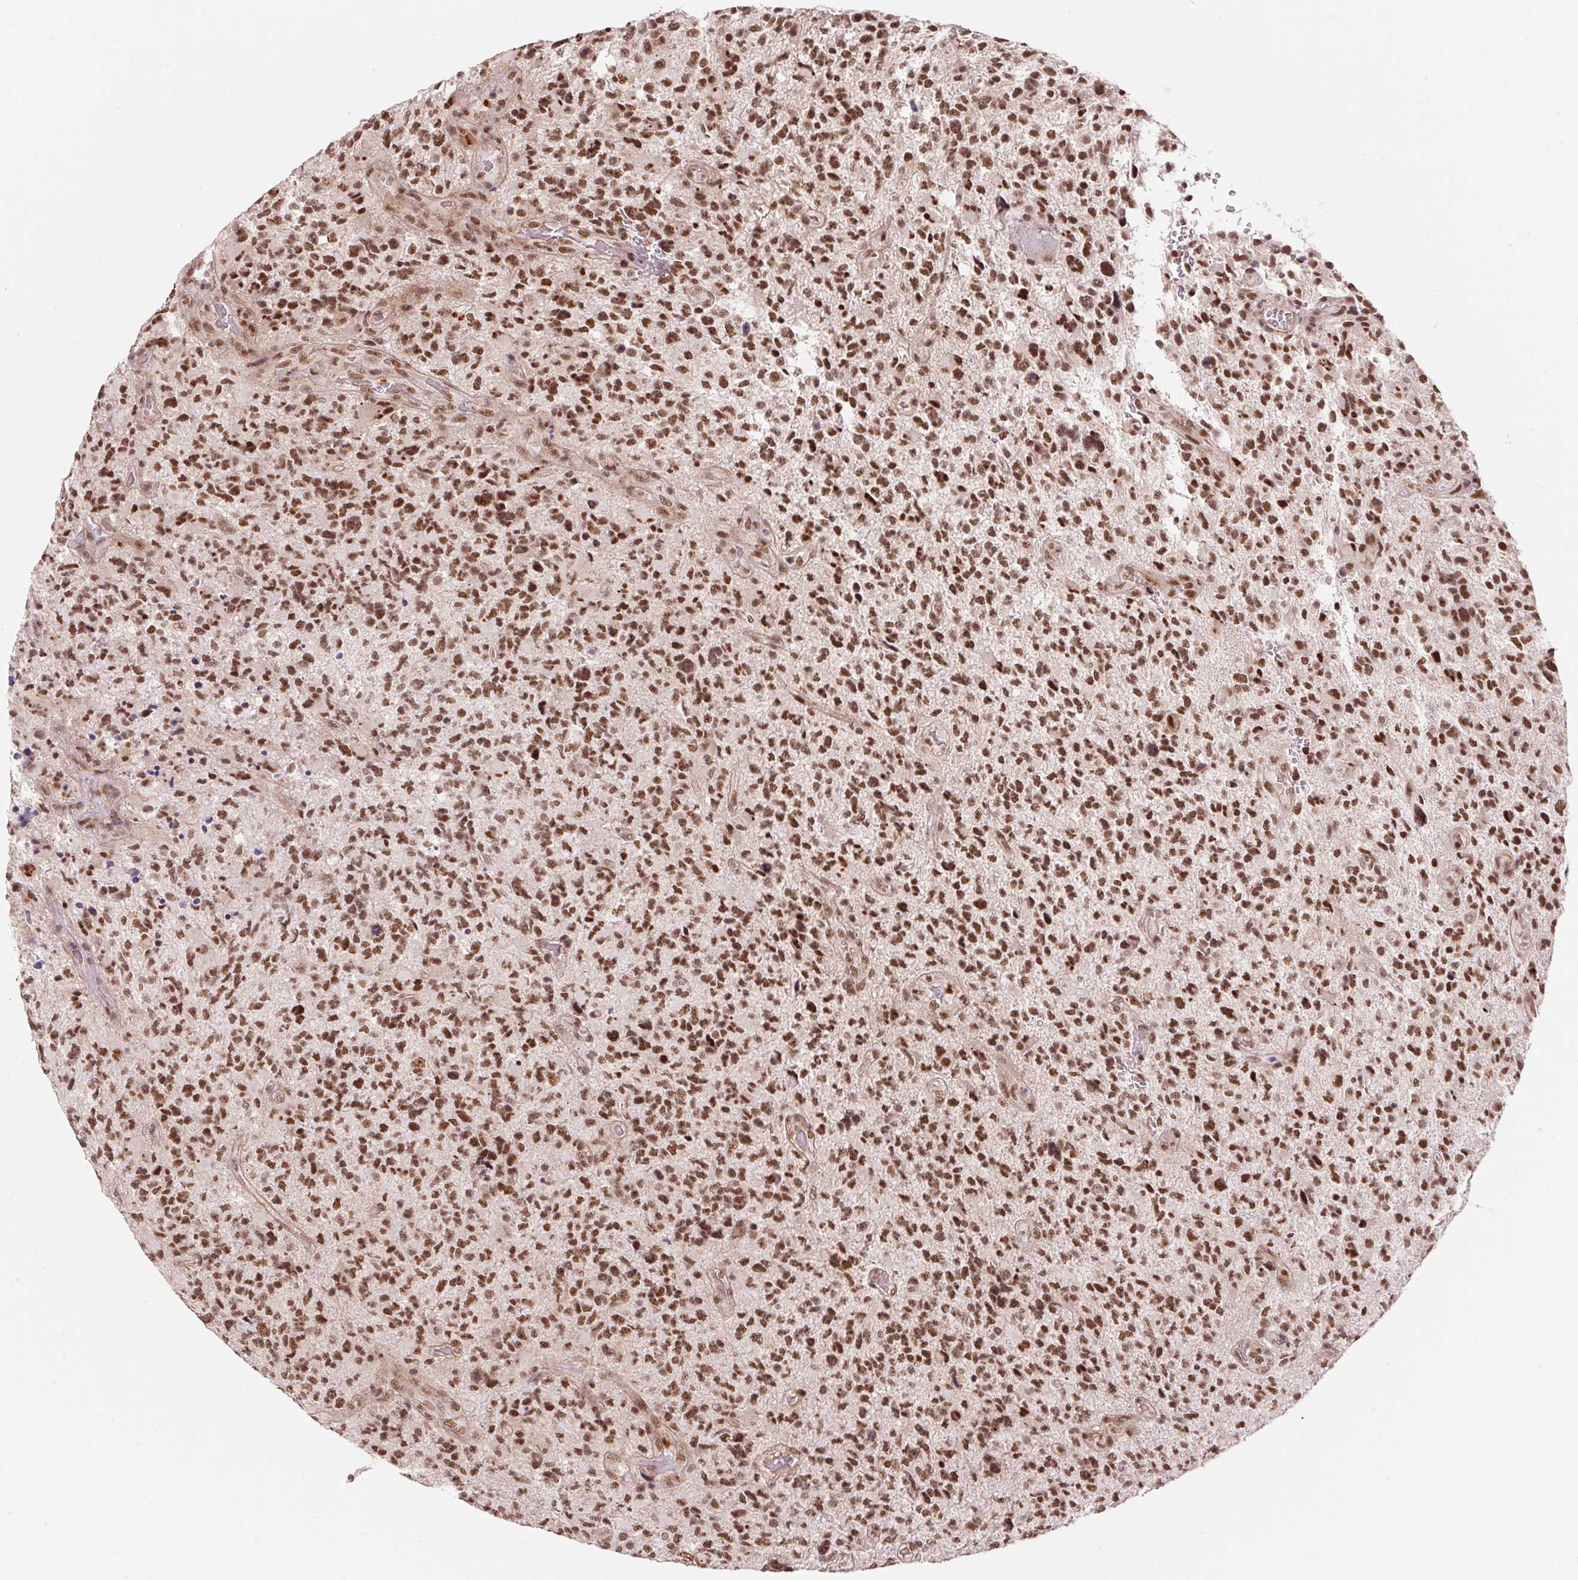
{"staining": {"intensity": "moderate", "quantity": ">75%", "location": "nuclear"}, "tissue": "glioma", "cell_type": "Tumor cells", "image_type": "cancer", "snomed": [{"axis": "morphology", "description": "Glioma, malignant, High grade"}, {"axis": "topography", "description": "Brain"}], "caption": "A histopathology image of human malignant glioma (high-grade) stained for a protein exhibits moderate nuclear brown staining in tumor cells.", "gene": "HNRNPDL", "patient": {"sex": "female", "age": 71}}